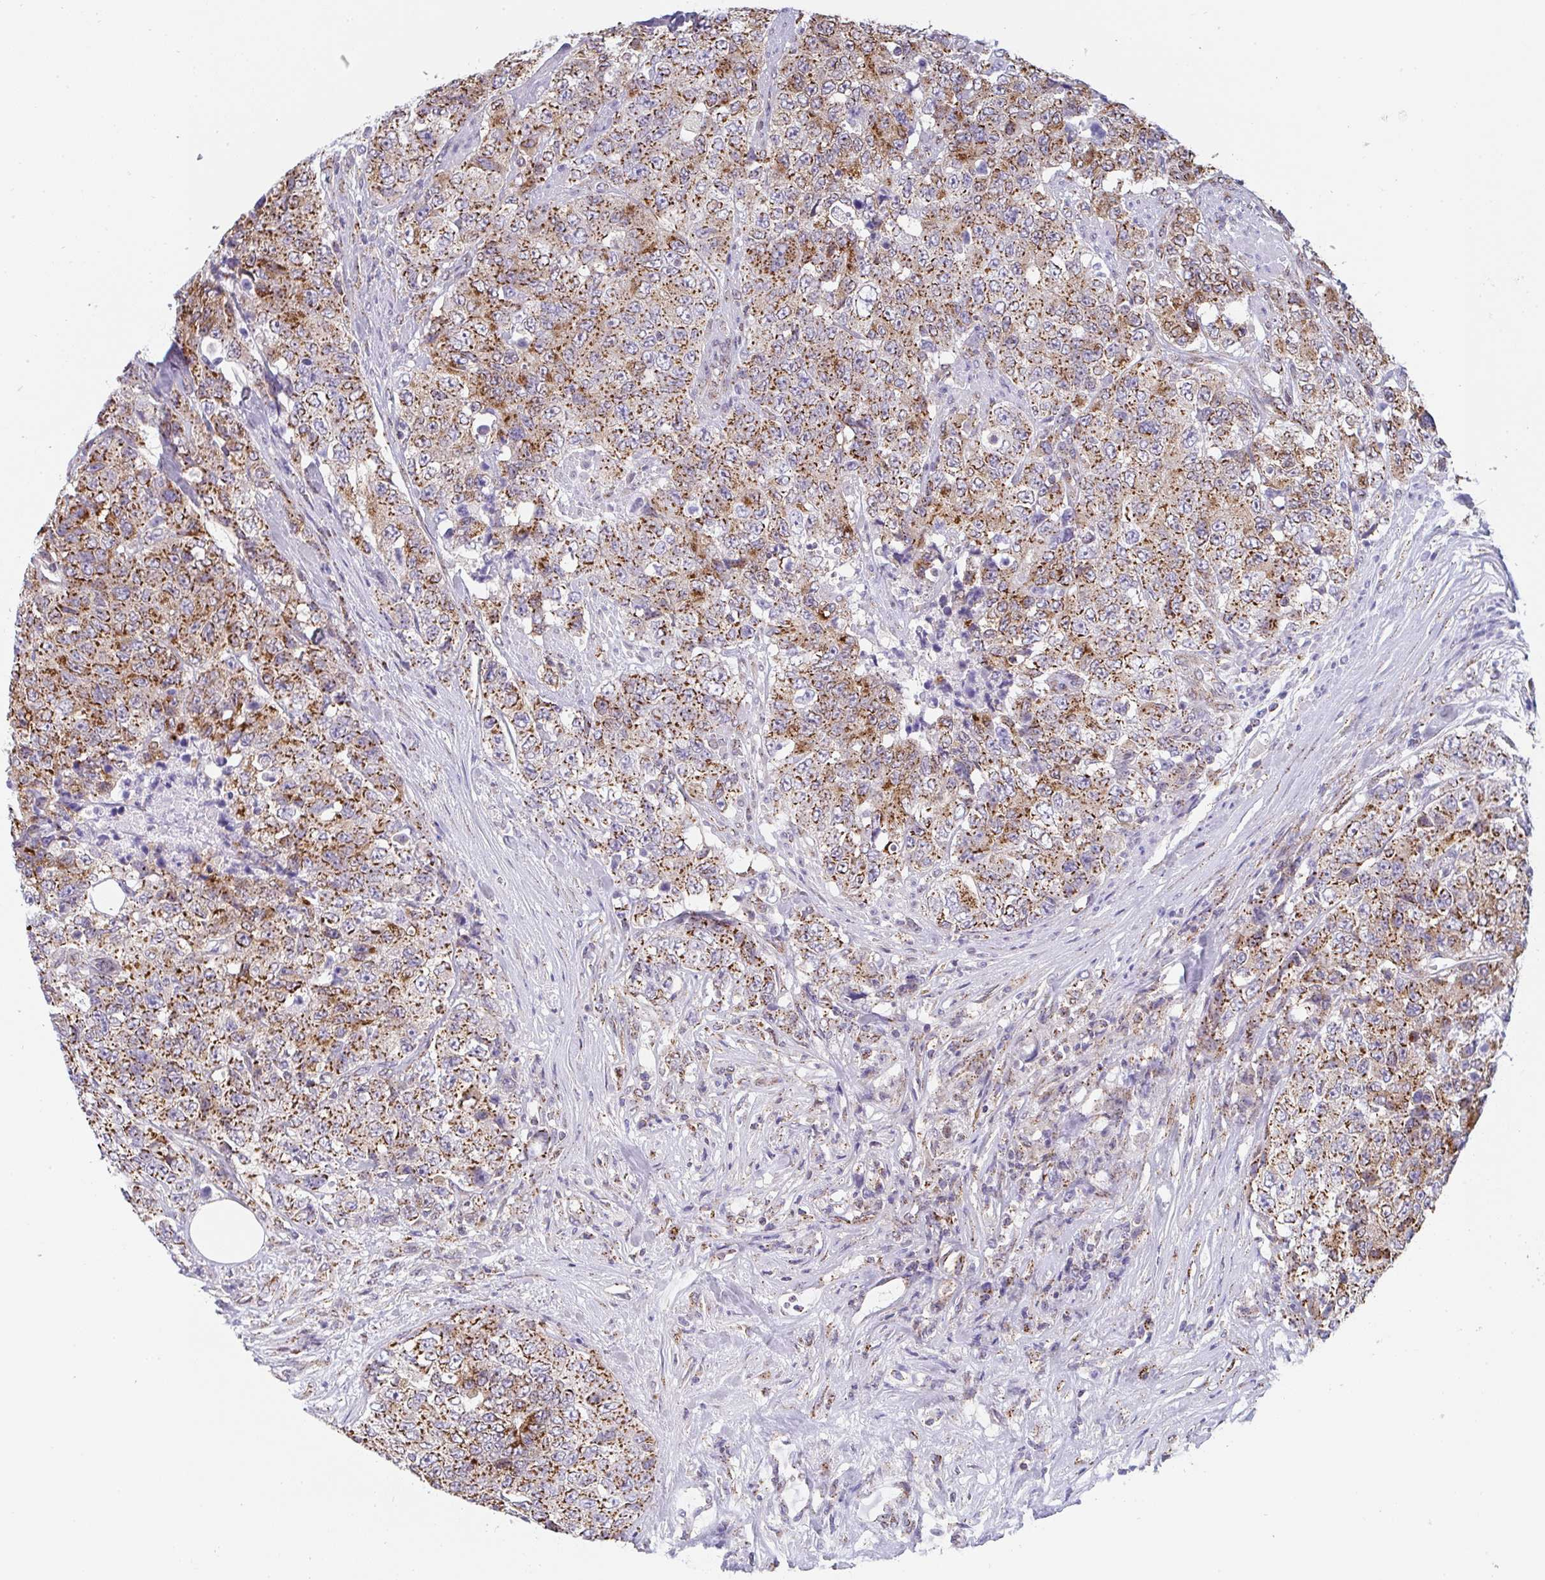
{"staining": {"intensity": "moderate", "quantity": ">75%", "location": "cytoplasmic/membranous"}, "tissue": "urothelial cancer", "cell_type": "Tumor cells", "image_type": "cancer", "snomed": [{"axis": "morphology", "description": "Urothelial carcinoma, High grade"}, {"axis": "topography", "description": "Urinary bladder"}], "caption": "Protein staining reveals moderate cytoplasmic/membranous positivity in approximately >75% of tumor cells in urothelial cancer.", "gene": "PROSER3", "patient": {"sex": "female", "age": 78}}